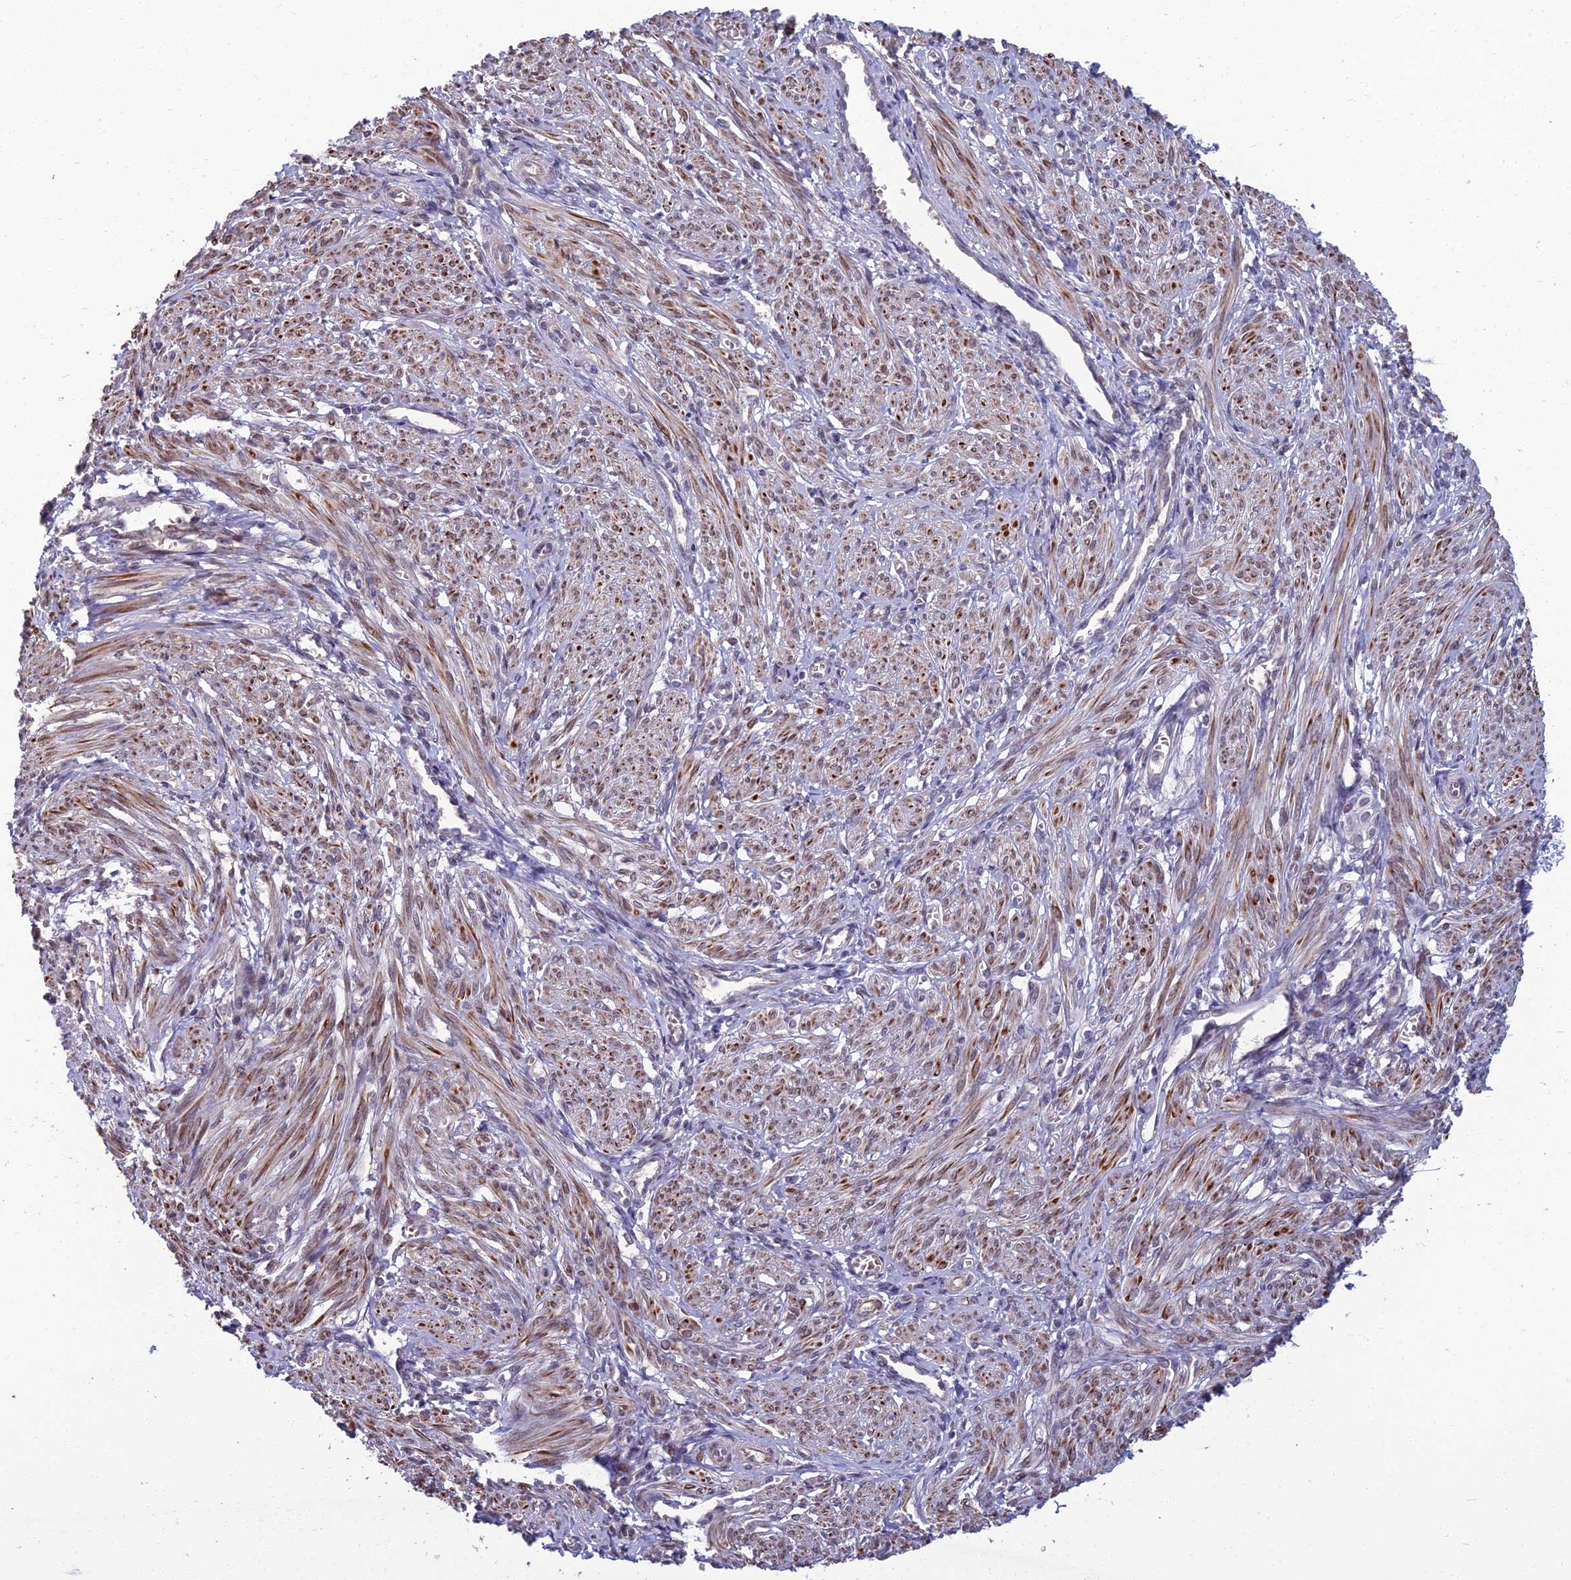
{"staining": {"intensity": "moderate", "quantity": "25%-75%", "location": "cytoplasmic/membranous"}, "tissue": "smooth muscle", "cell_type": "Smooth muscle cells", "image_type": "normal", "snomed": [{"axis": "morphology", "description": "Normal tissue, NOS"}, {"axis": "topography", "description": "Smooth muscle"}], "caption": "This micrograph displays unremarkable smooth muscle stained with IHC to label a protein in brown. The cytoplasmic/membranous of smooth muscle cells show moderate positivity for the protein. Nuclei are counter-stained blue.", "gene": "NR4A3", "patient": {"sex": "female", "age": 39}}